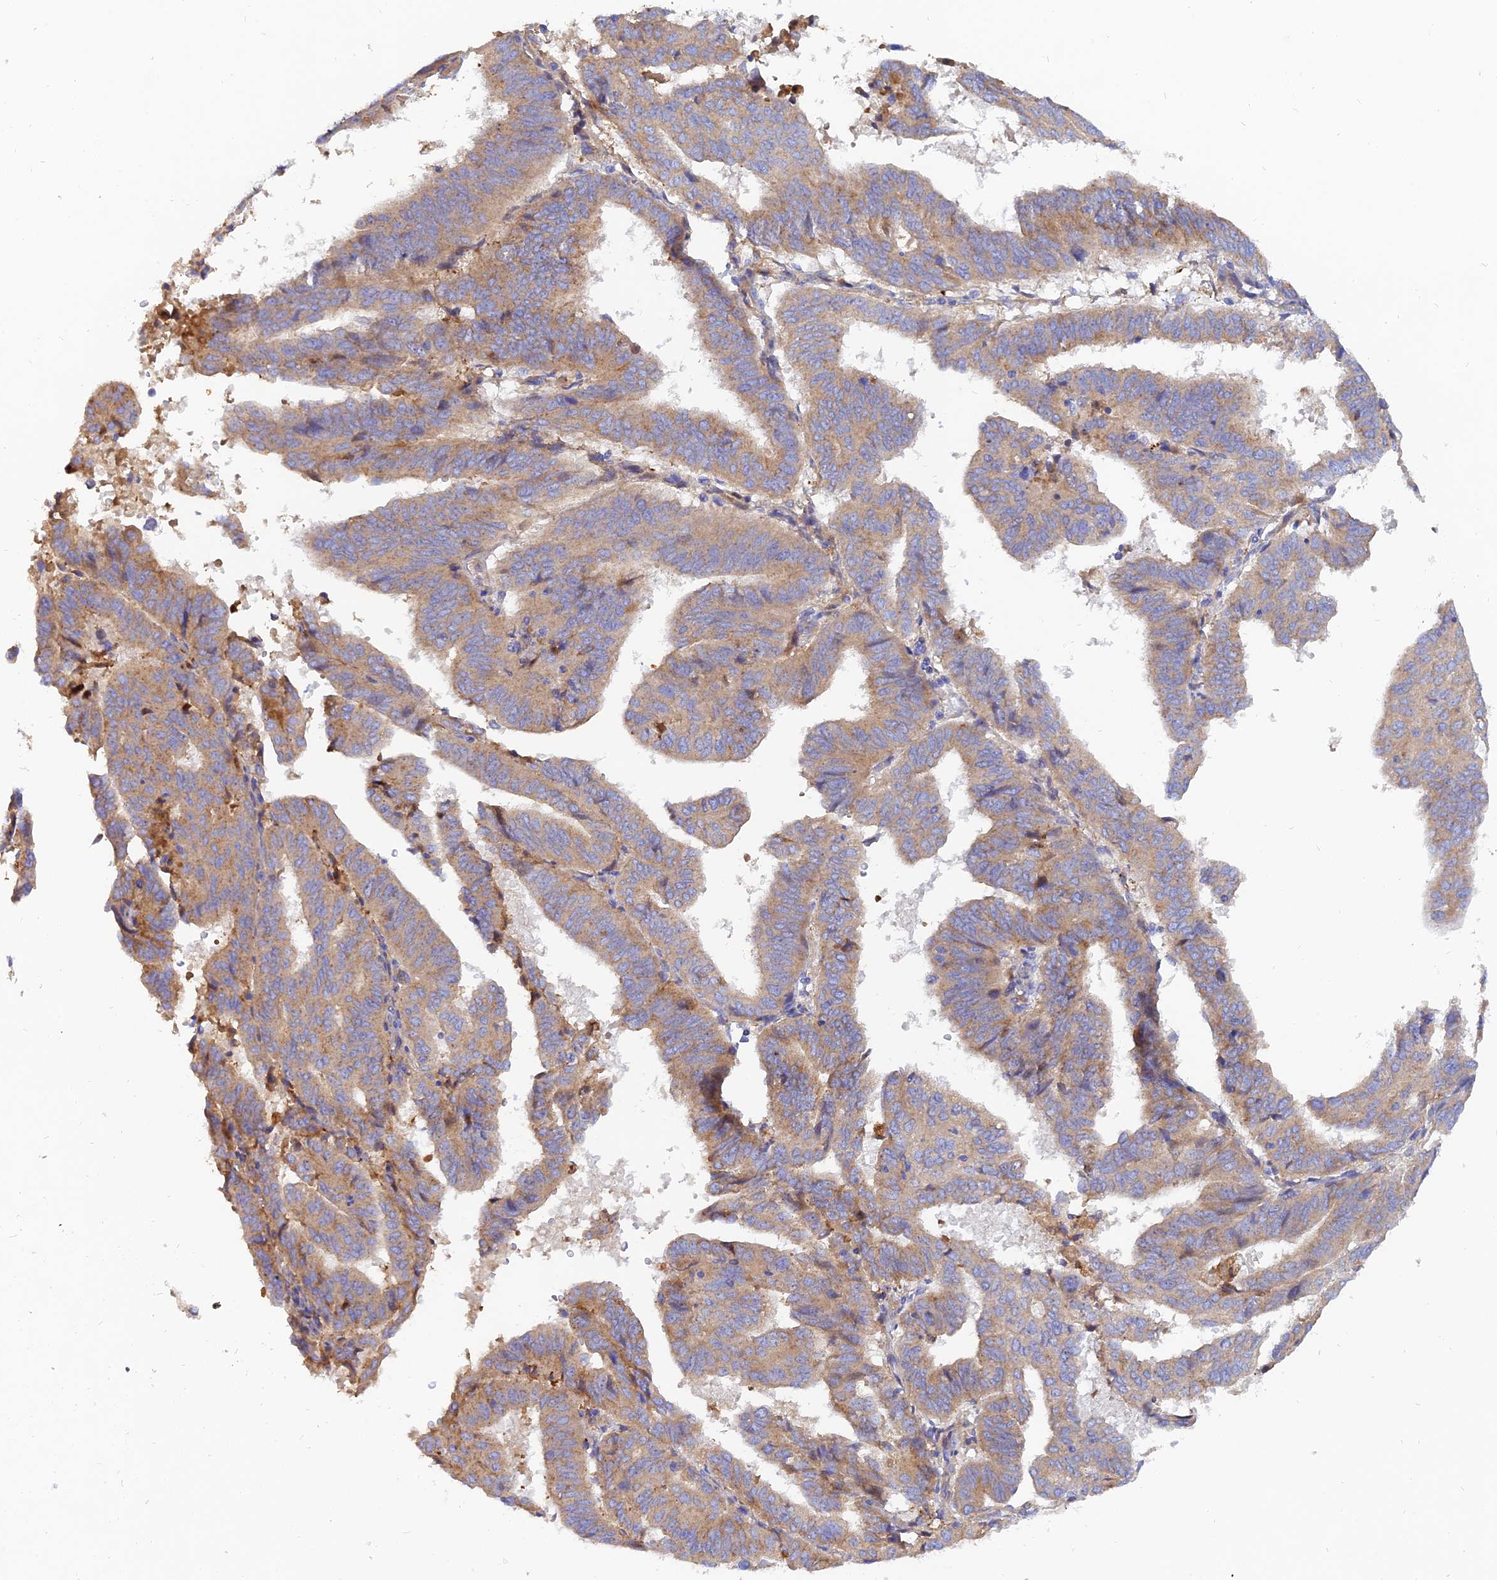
{"staining": {"intensity": "moderate", "quantity": ">75%", "location": "cytoplasmic/membranous"}, "tissue": "endometrial cancer", "cell_type": "Tumor cells", "image_type": "cancer", "snomed": [{"axis": "morphology", "description": "Adenocarcinoma, NOS"}, {"axis": "topography", "description": "Uterus"}], "caption": "Immunohistochemistry (IHC) (DAB (3,3'-diaminobenzidine)) staining of endometrial adenocarcinoma shows moderate cytoplasmic/membranous protein expression in about >75% of tumor cells.", "gene": "MROH1", "patient": {"sex": "female", "age": 77}}